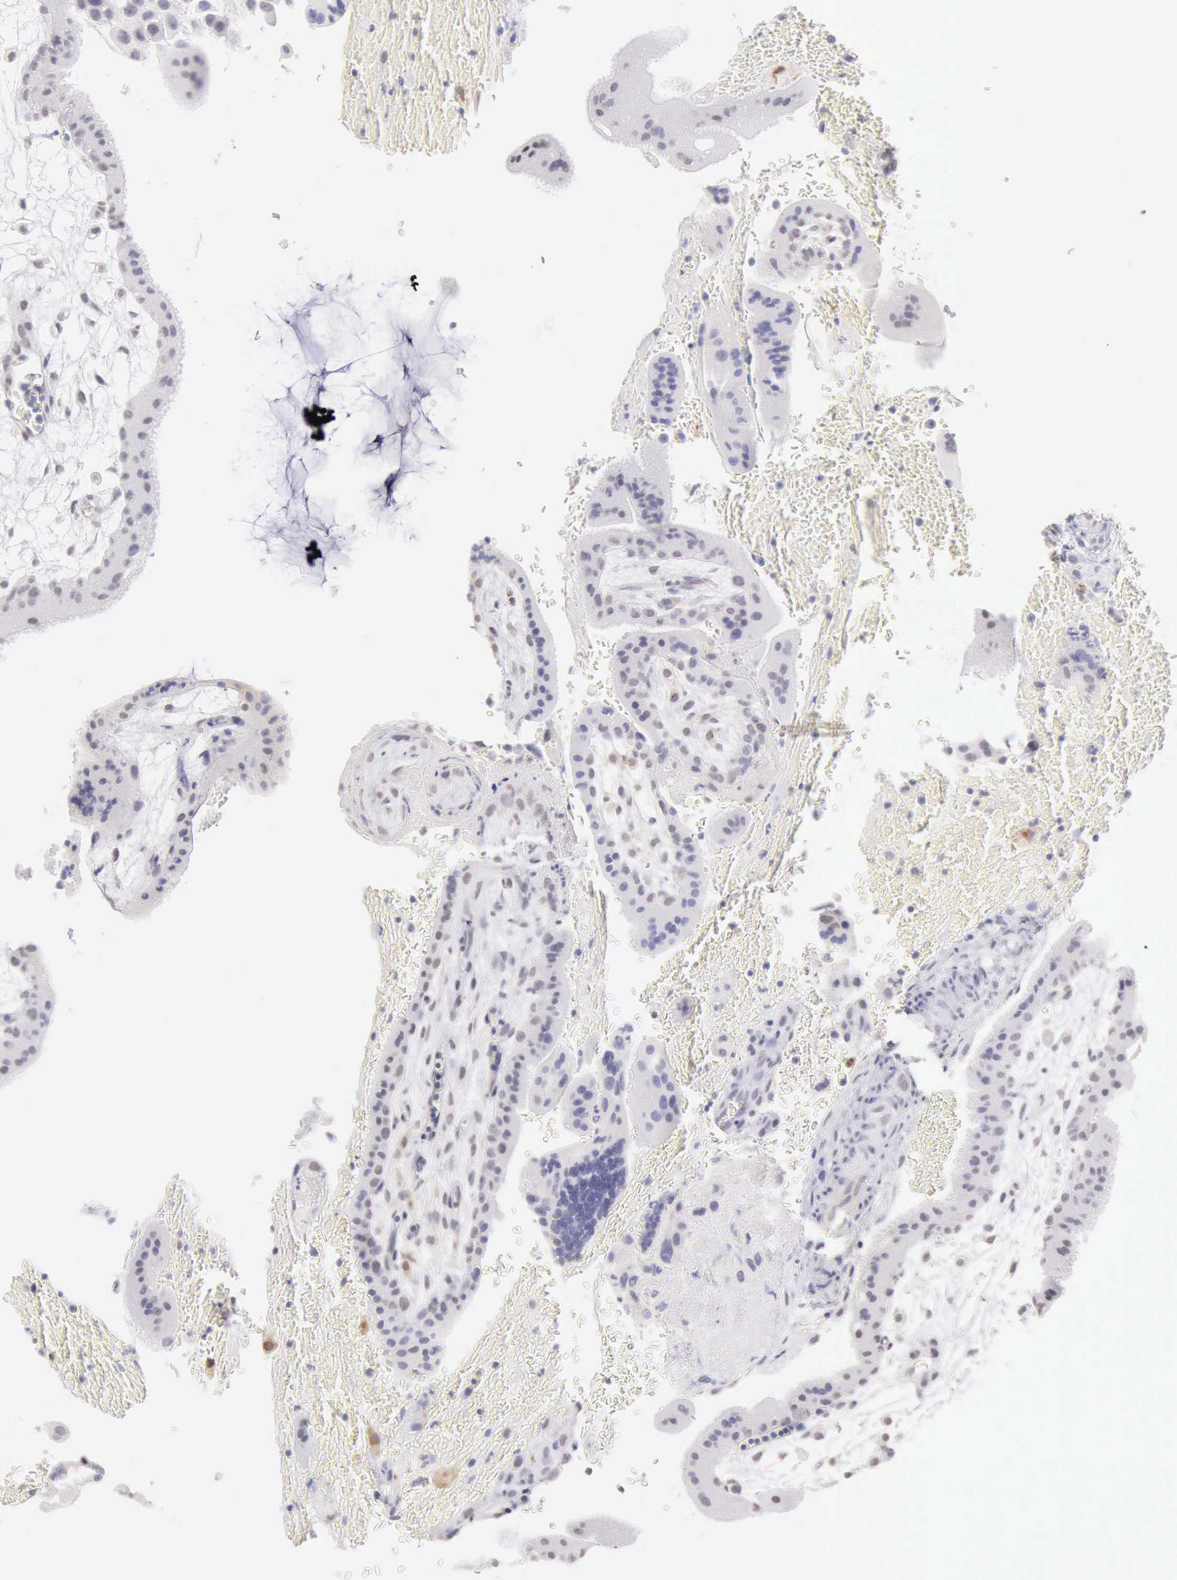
{"staining": {"intensity": "negative", "quantity": "none", "location": "none"}, "tissue": "placenta", "cell_type": "Decidual cells", "image_type": "normal", "snomed": [{"axis": "morphology", "description": "Normal tissue, NOS"}, {"axis": "topography", "description": "Placenta"}], "caption": "An immunohistochemistry photomicrograph of normal placenta is shown. There is no staining in decidual cells of placenta. (Stains: DAB (3,3'-diaminobenzidine) IHC with hematoxylin counter stain, Microscopy: brightfield microscopy at high magnification).", "gene": "RNASE1", "patient": {"sex": "female", "age": 35}}